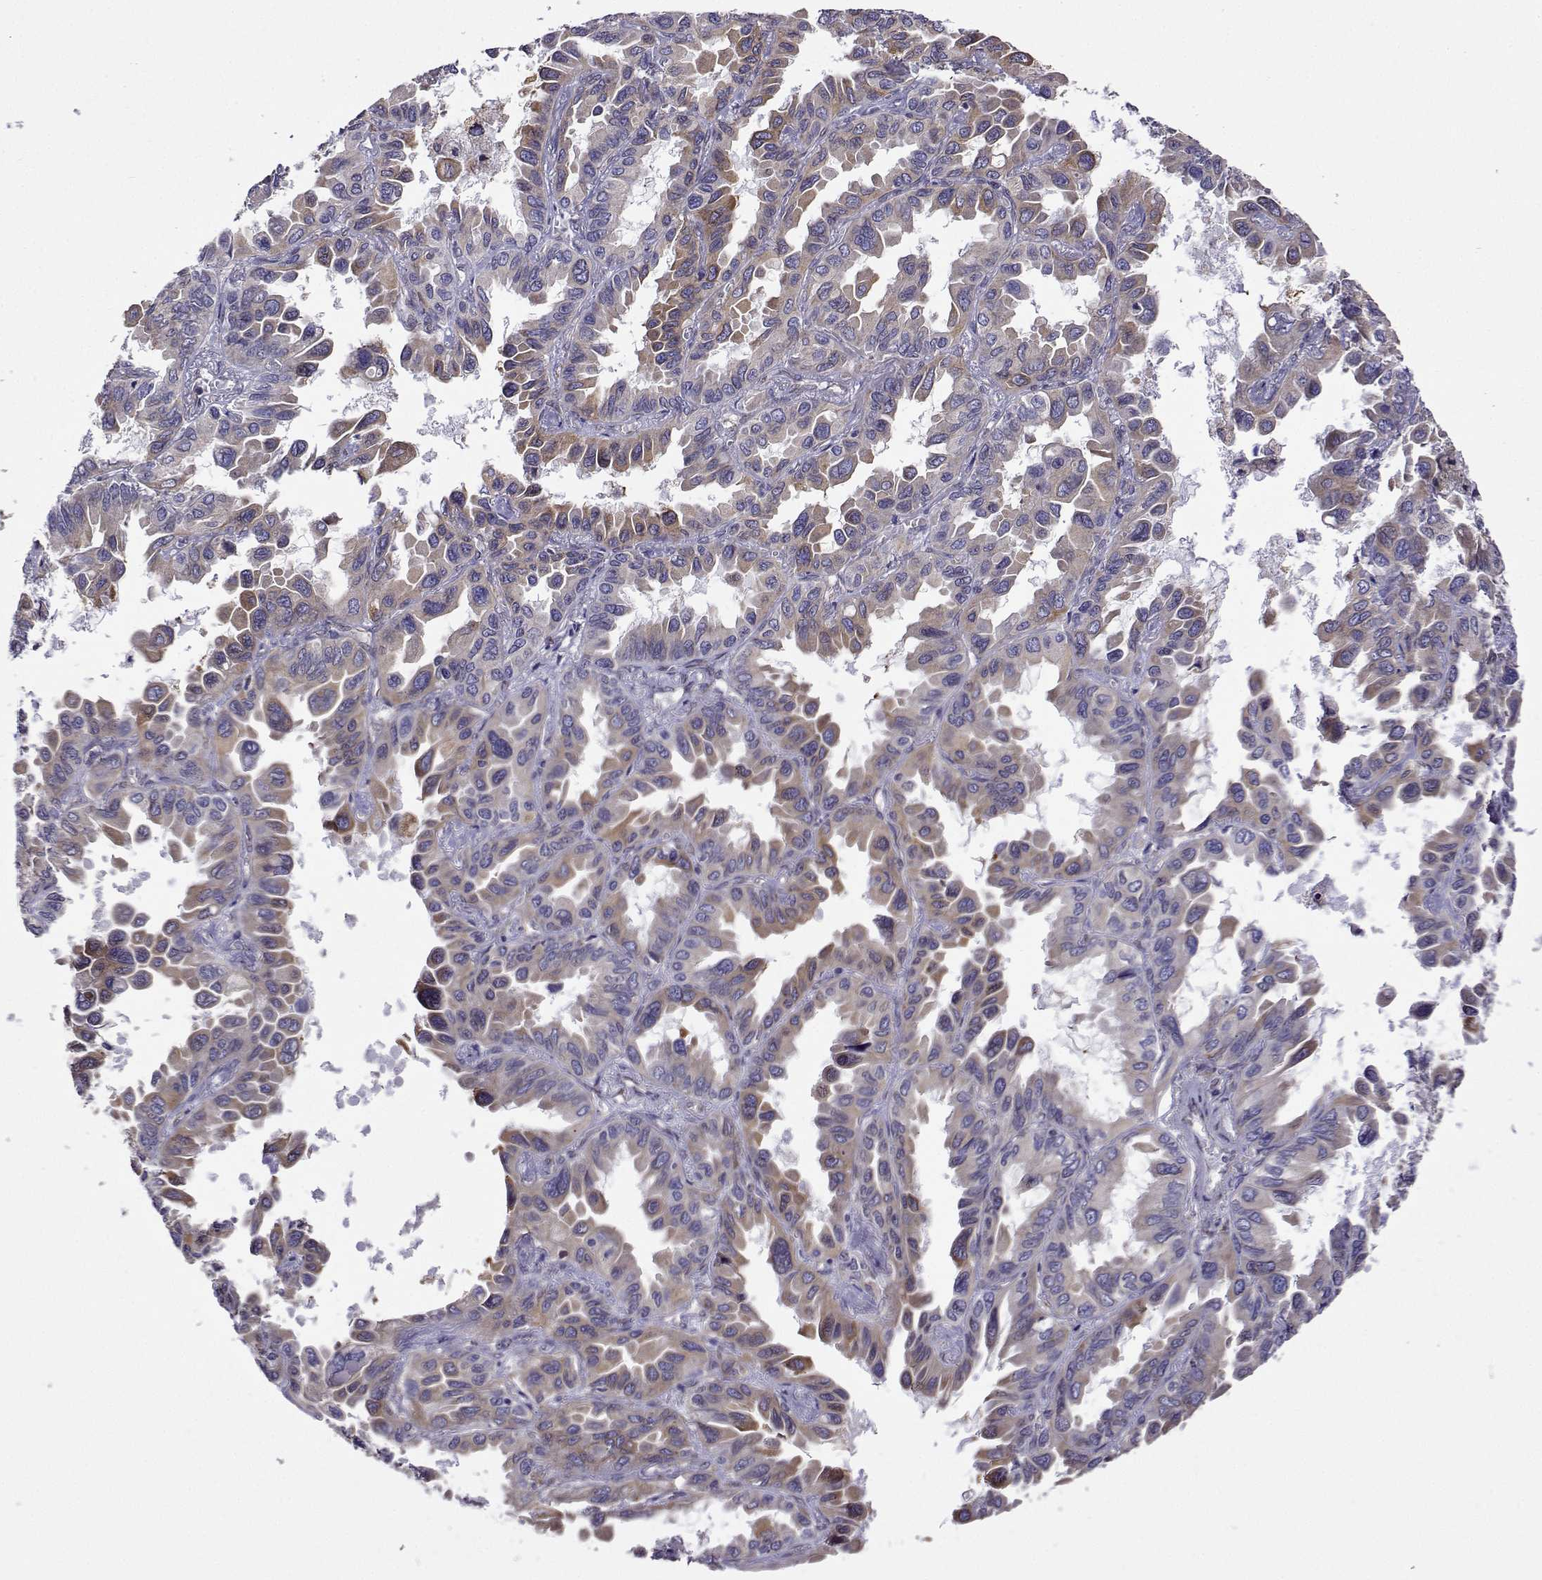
{"staining": {"intensity": "weak", "quantity": "<25%", "location": "cytoplasmic/membranous"}, "tissue": "lung cancer", "cell_type": "Tumor cells", "image_type": "cancer", "snomed": [{"axis": "morphology", "description": "Adenocarcinoma, NOS"}, {"axis": "topography", "description": "Lung"}], "caption": "This image is of lung adenocarcinoma stained with immunohistochemistry (IHC) to label a protein in brown with the nuclei are counter-stained blue. There is no expression in tumor cells.", "gene": "PGRMC2", "patient": {"sex": "male", "age": 64}}